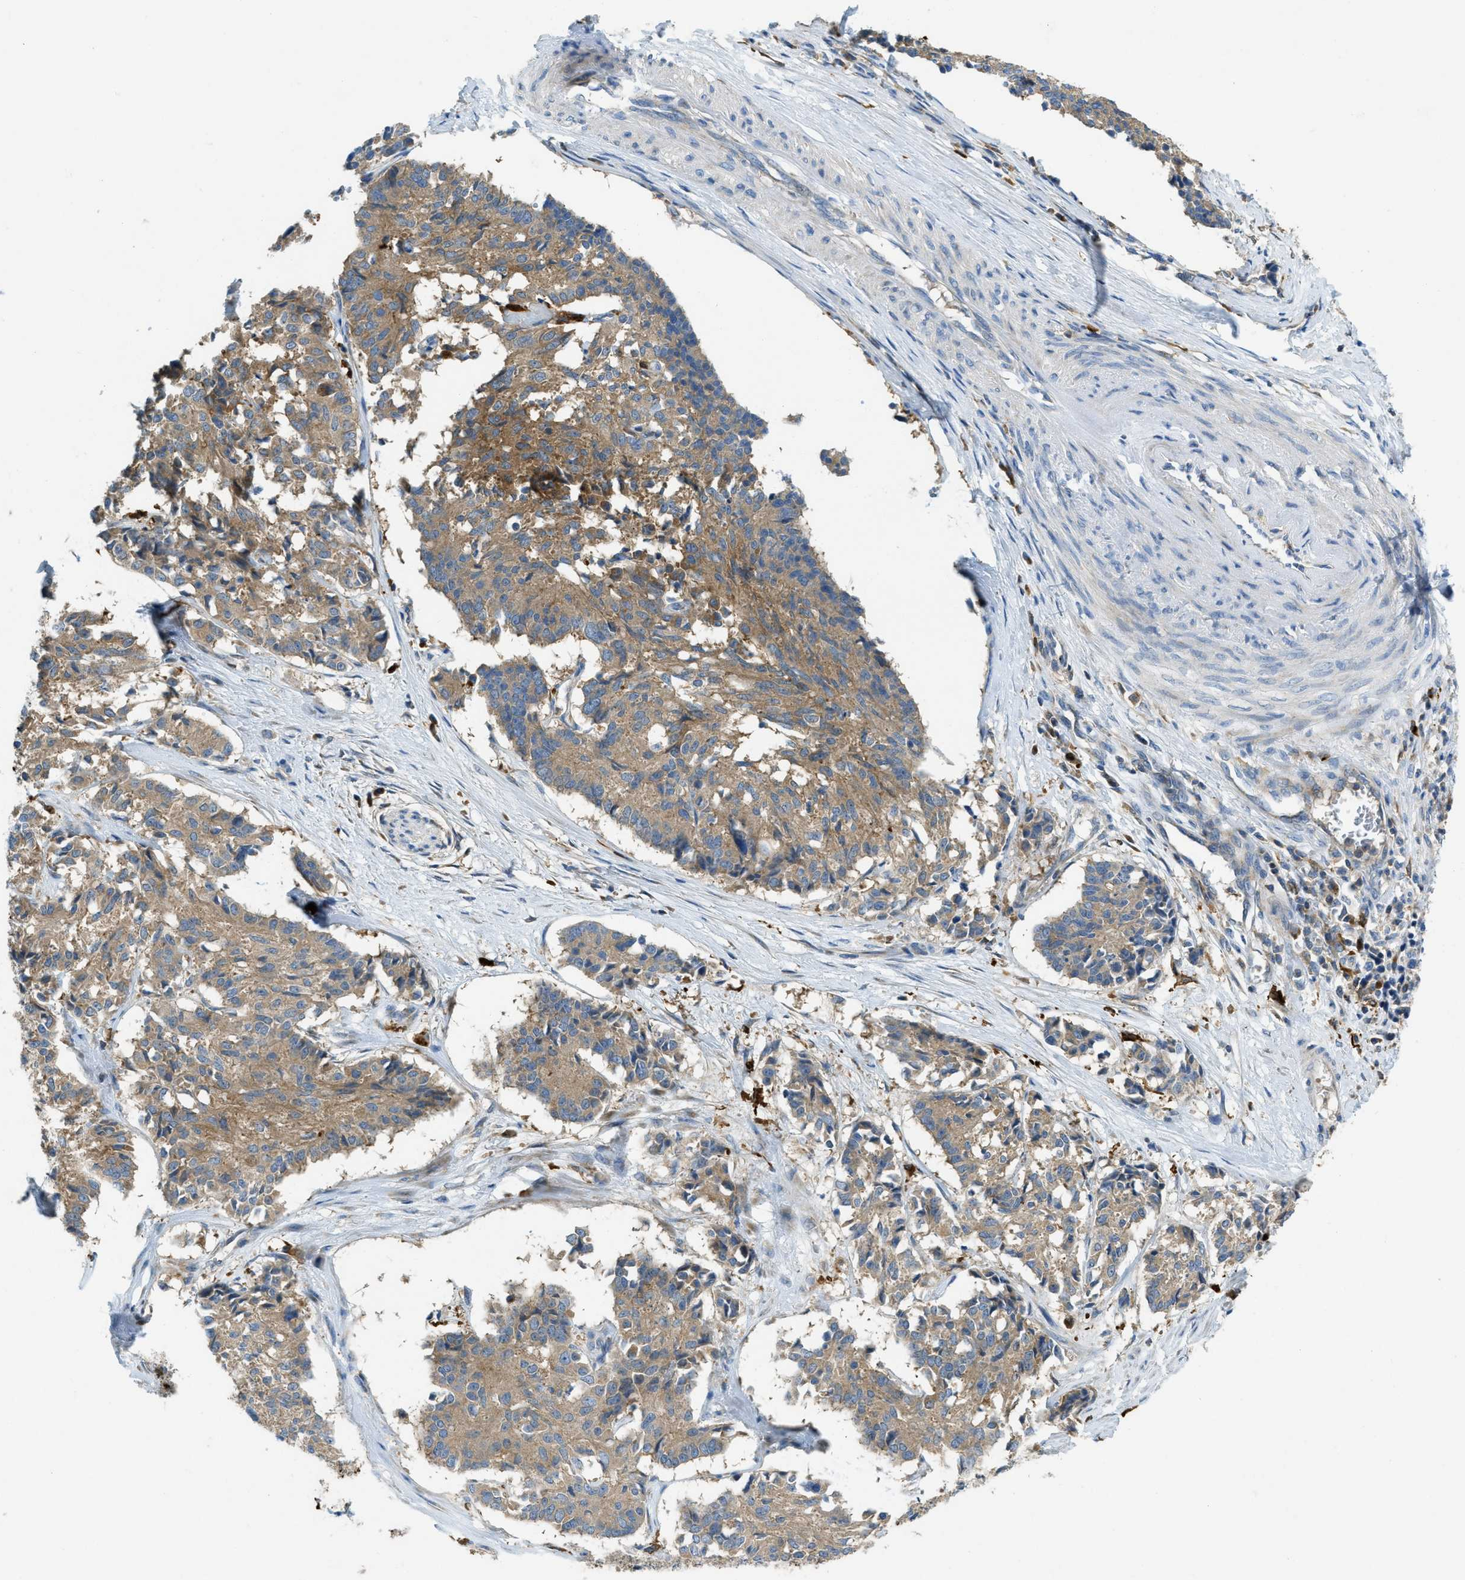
{"staining": {"intensity": "moderate", "quantity": ">75%", "location": "cytoplasmic/membranous"}, "tissue": "cervical cancer", "cell_type": "Tumor cells", "image_type": "cancer", "snomed": [{"axis": "morphology", "description": "Squamous cell carcinoma, NOS"}, {"axis": "topography", "description": "Cervix"}], "caption": "Protein expression analysis of human cervical cancer reveals moderate cytoplasmic/membranous expression in approximately >75% of tumor cells. (DAB (3,3'-diaminobenzidine) IHC with brightfield microscopy, high magnification).", "gene": "RFFL", "patient": {"sex": "female", "age": 35}}